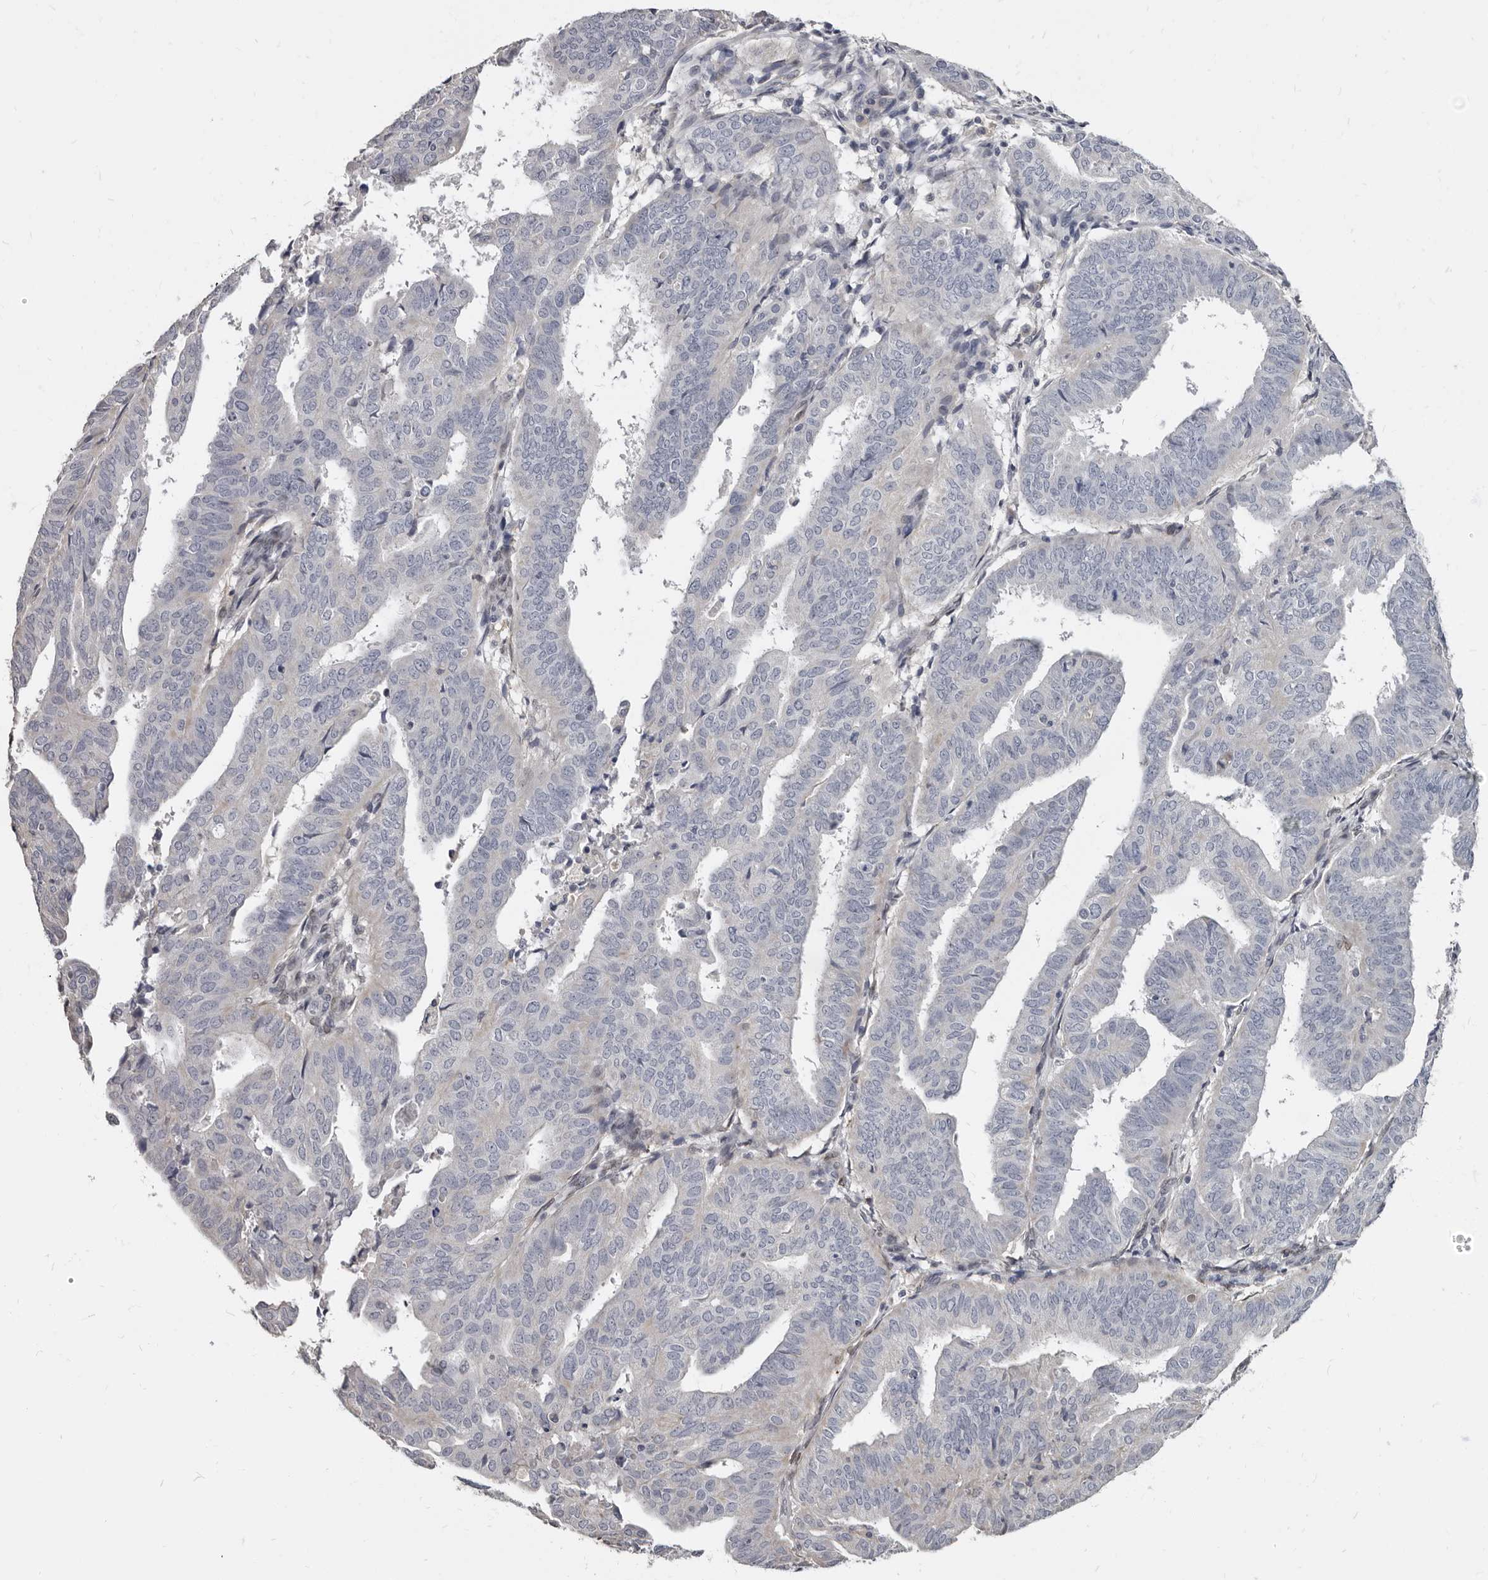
{"staining": {"intensity": "negative", "quantity": "none", "location": "none"}, "tissue": "endometrial cancer", "cell_type": "Tumor cells", "image_type": "cancer", "snomed": [{"axis": "morphology", "description": "Adenocarcinoma, NOS"}, {"axis": "topography", "description": "Uterus"}], "caption": "A micrograph of human endometrial cancer (adenocarcinoma) is negative for staining in tumor cells.", "gene": "MRGPRF", "patient": {"sex": "female", "age": 77}}